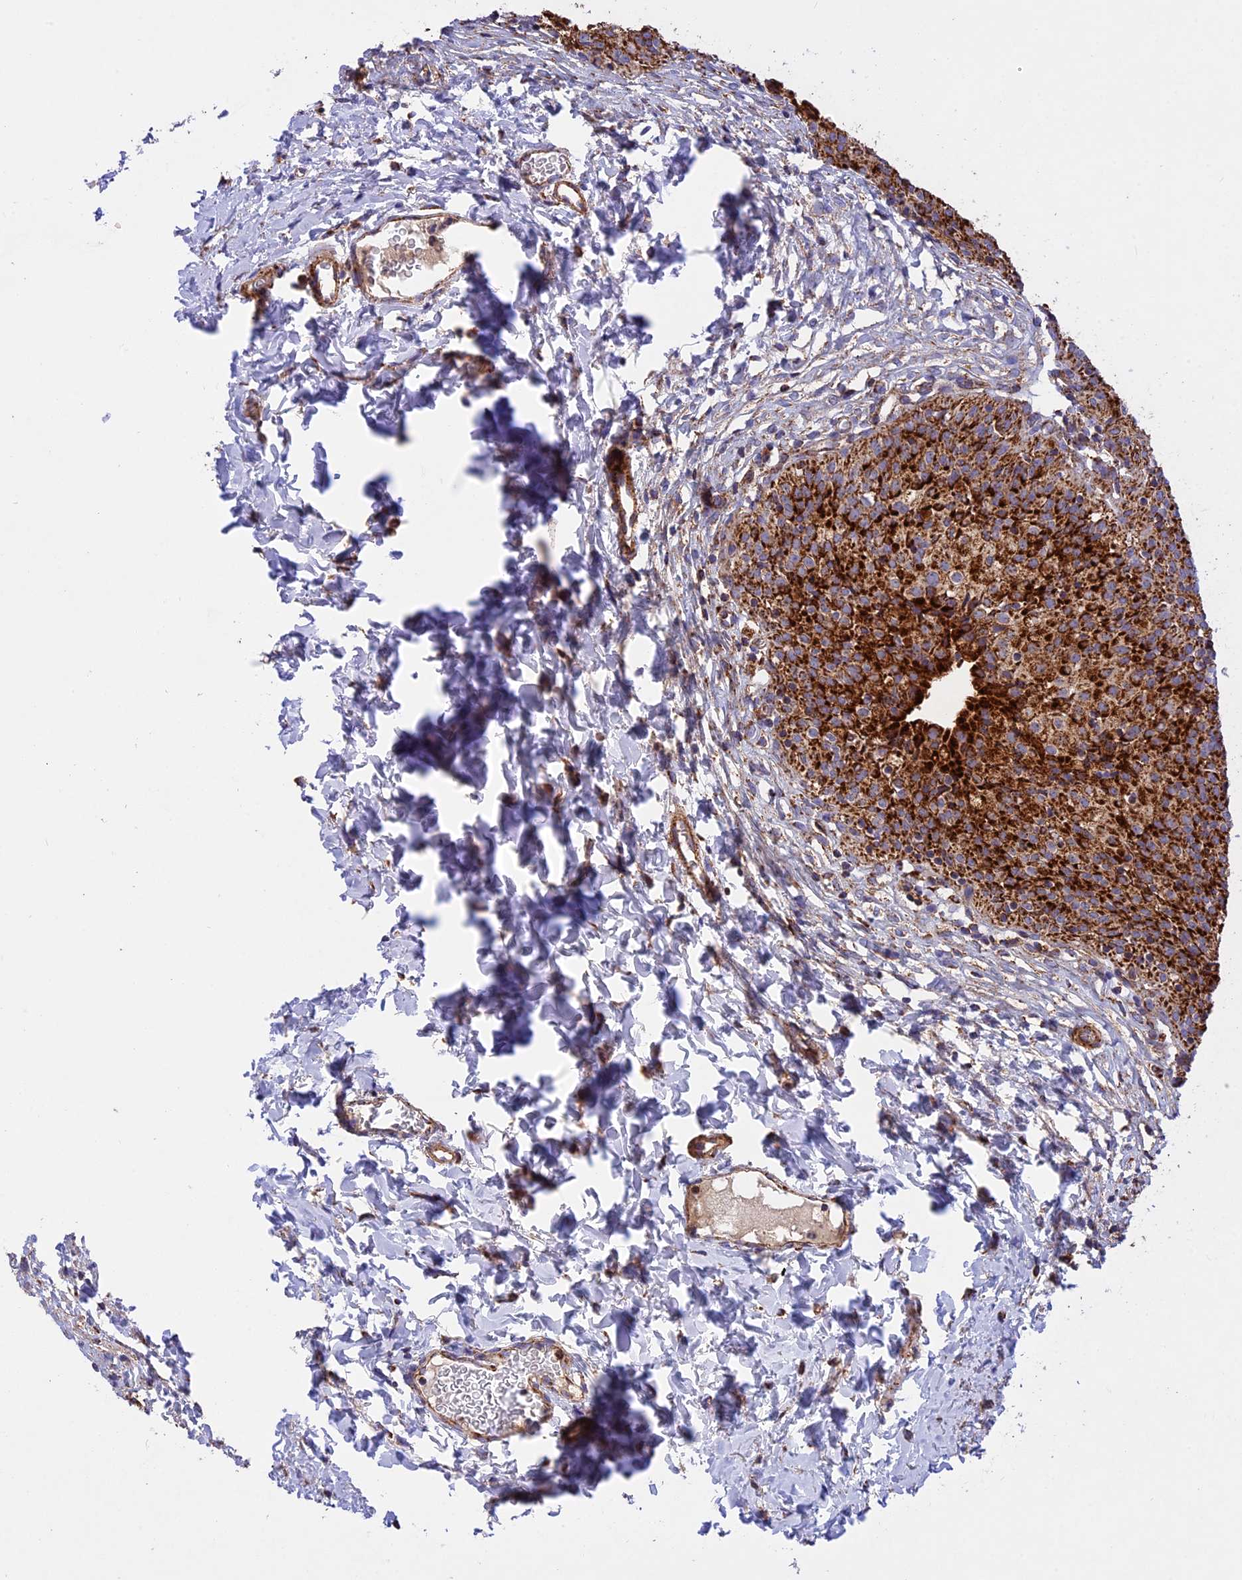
{"staining": {"intensity": "strong", "quantity": ">75%", "location": "cytoplasmic/membranous"}, "tissue": "urinary bladder", "cell_type": "Urothelial cells", "image_type": "normal", "snomed": [{"axis": "morphology", "description": "Normal tissue, NOS"}, {"axis": "topography", "description": "Urinary bladder"}], "caption": "Urothelial cells reveal strong cytoplasmic/membranous expression in about >75% of cells in normal urinary bladder.", "gene": "UQCRB", "patient": {"sex": "male", "age": 55}}